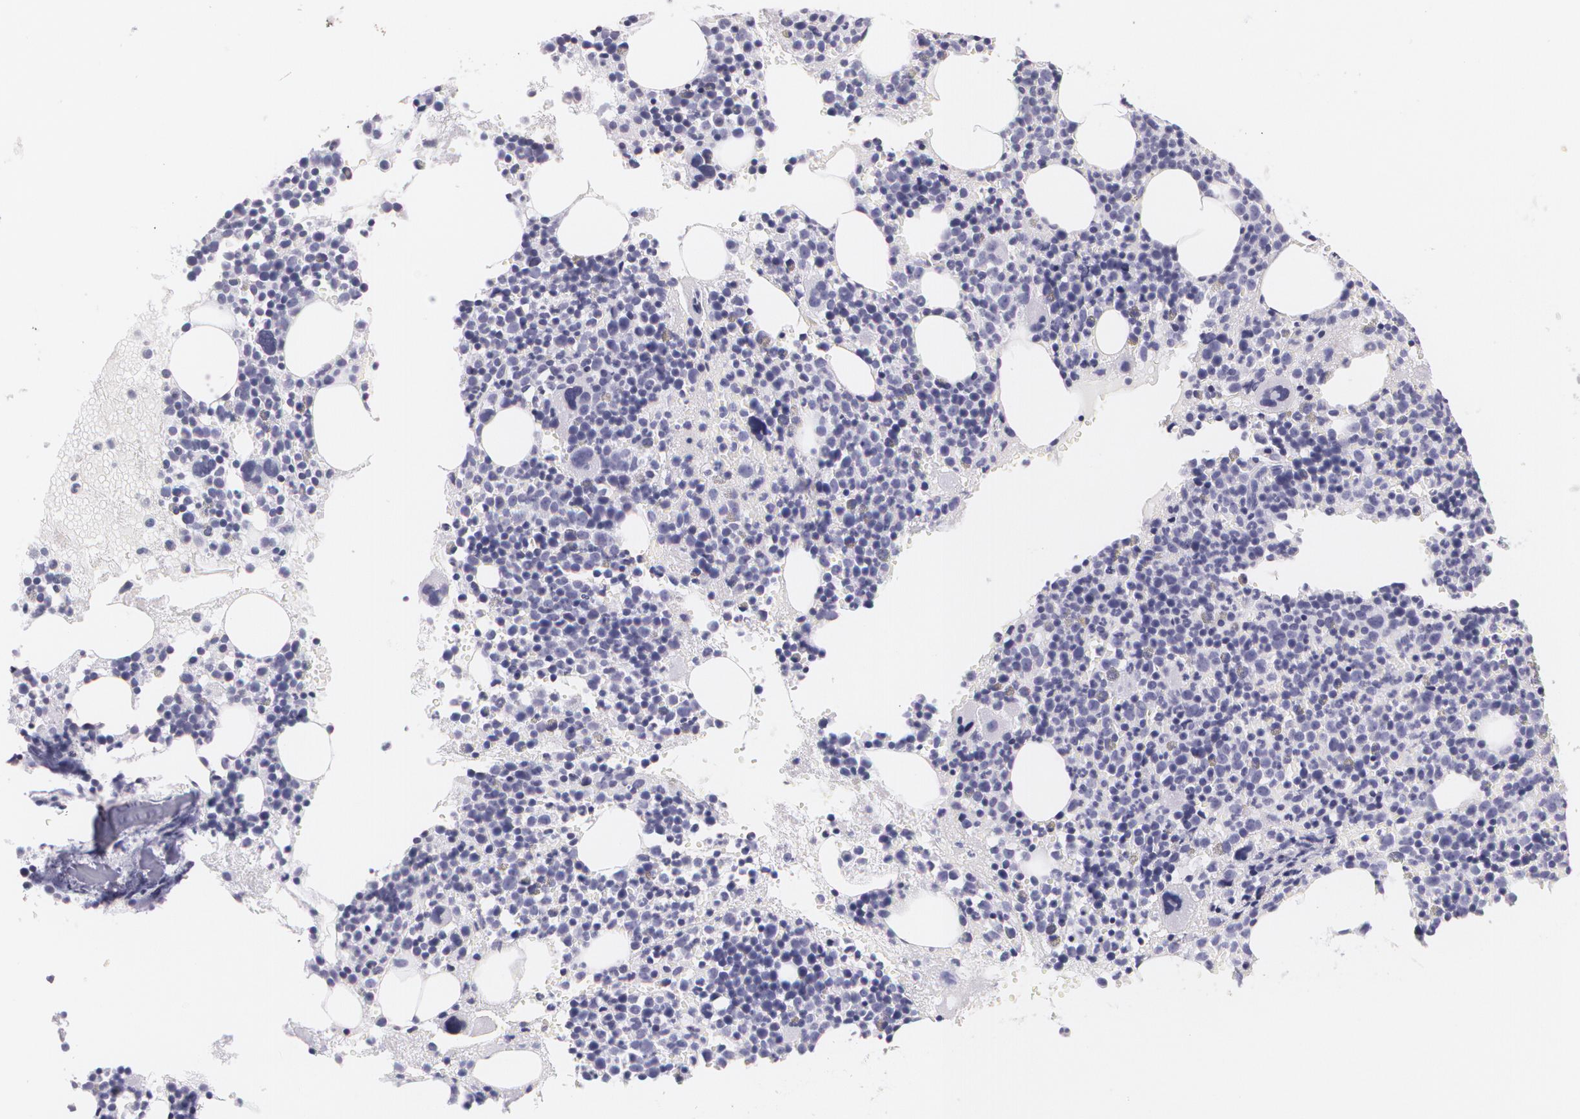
{"staining": {"intensity": "negative", "quantity": "none", "location": "none"}, "tissue": "bone marrow", "cell_type": "Hematopoietic cells", "image_type": "normal", "snomed": [{"axis": "morphology", "description": "Normal tissue, NOS"}, {"axis": "topography", "description": "Bone marrow"}], "caption": "DAB immunohistochemical staining of unremarkable bone marrow exhibits no significant positivity in hematopoietic cells.", "gene": "DLG4", "patient": {"sex": "male", "age": 34}}